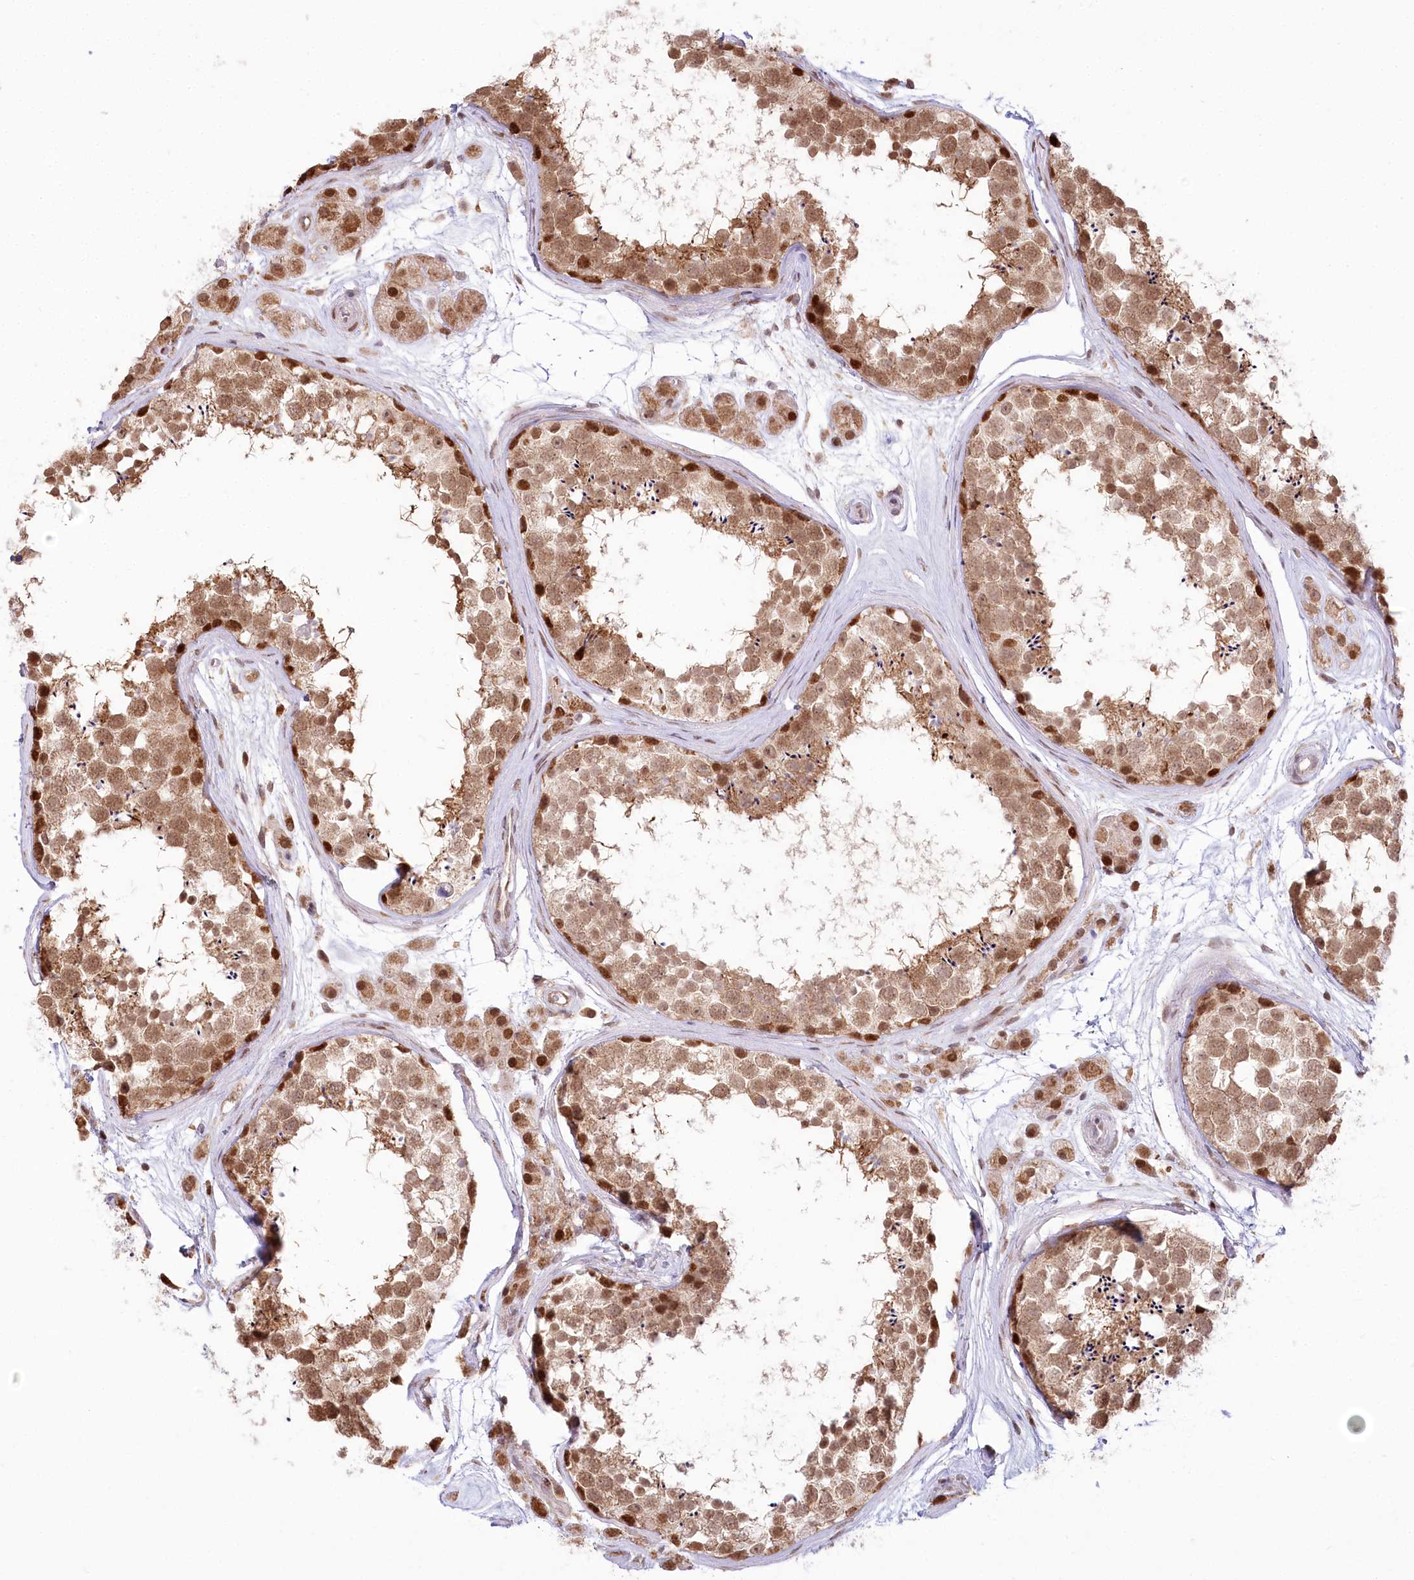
{"staining": {"intensity": "strong", "quantity": "25%-75%", "location": "nuclear"}, "tissue": "testis", "cell_type": "Cells in seminiferous ducts", "image_type": "normal", "snomed": [{"axis": "morphology", "description": "Normal tissue, NOS"}, {"axis": "topography", "description": "Testis"}], "caption": "DAB immunohistochemical staining of normal testis exhibits strong nuclear protein positivity in about 25%-75% of cells in seminiferous ducts.", "gene": "PYURF", "patient": {"sex": "male", "age": 56}}